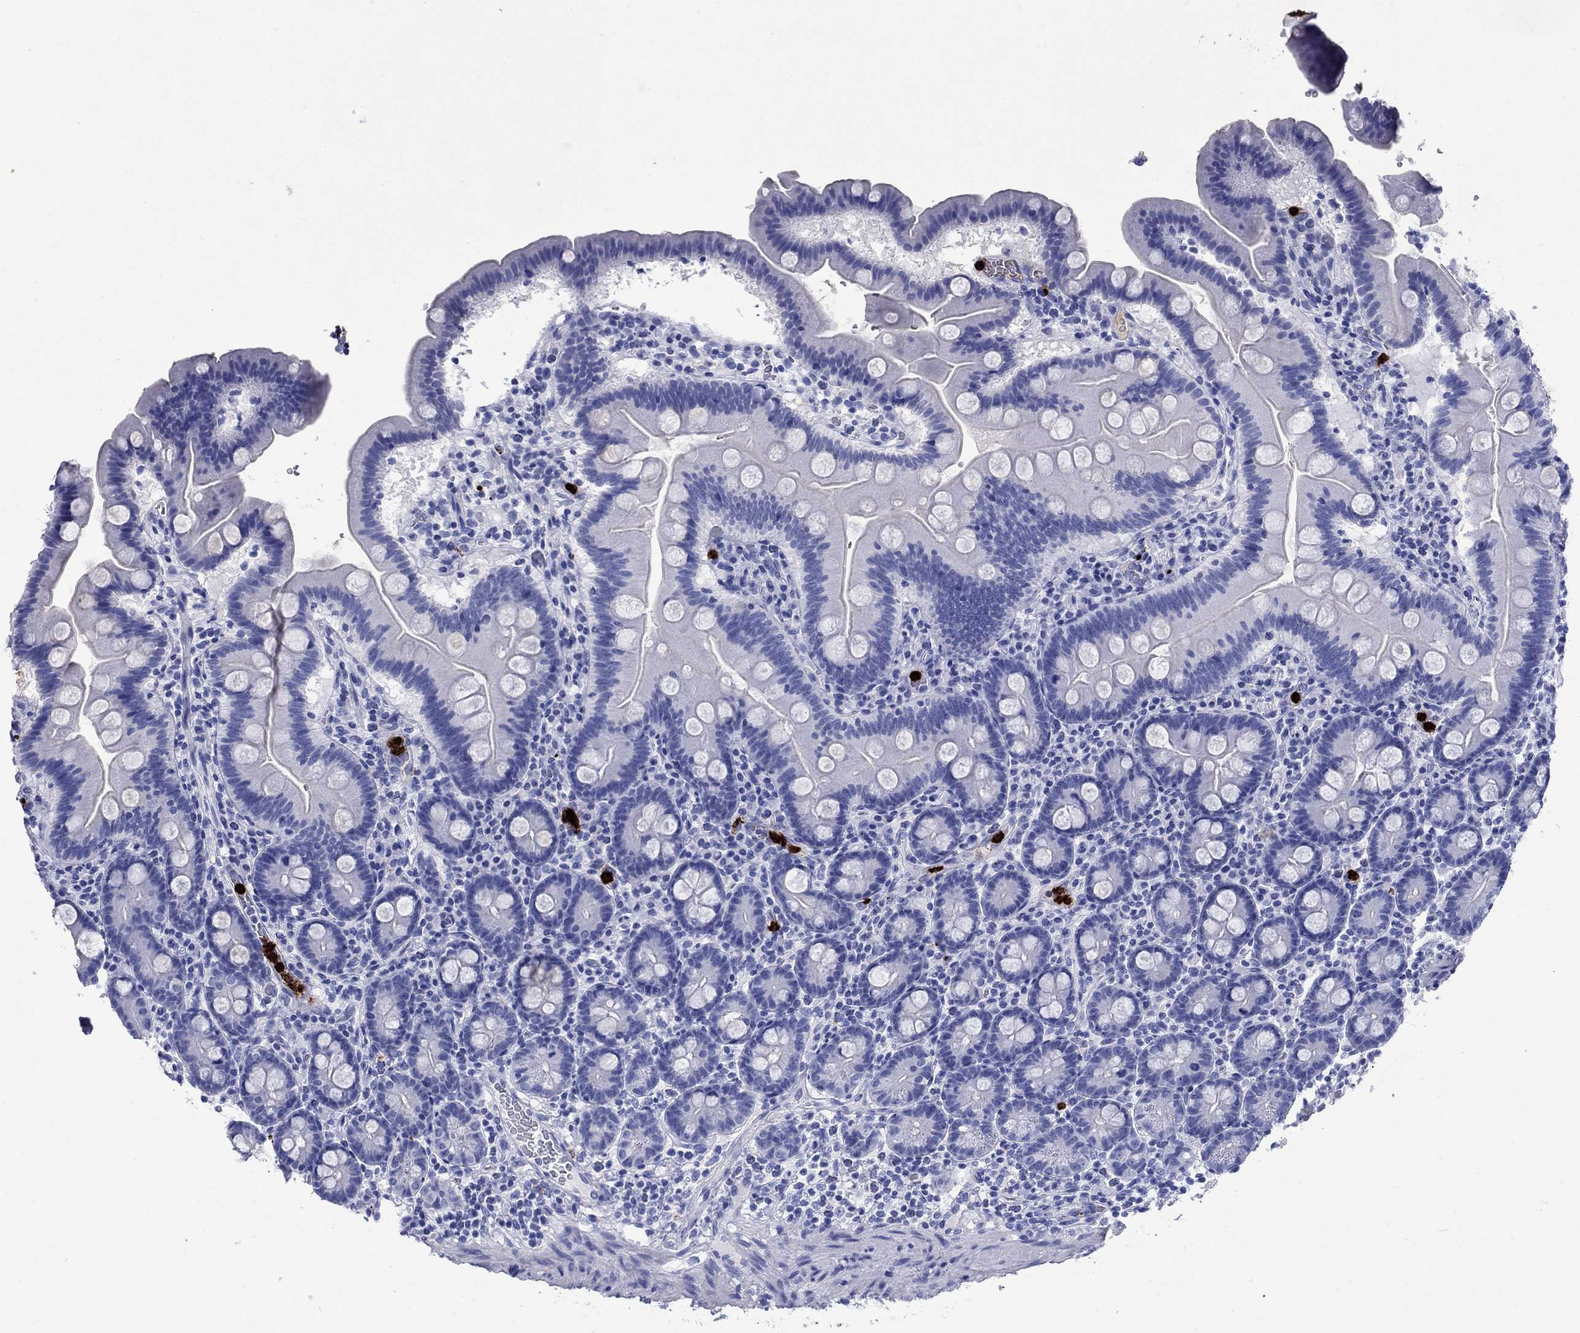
{"staining": {"intensity": "negative", "quantity": "none", "location": "none"}, "tissue": "duodenum", "cell_type": "Glandular cells", "image_type": "normal", "snomed": [{"axis": "morphology", "description": "Normal tissue, NOS"}, {"axis": "topography", "description": "Duodenum"}], "caption": "Immunohistochemistry (IHC) histopathology image of benign duodenum stained for a protein (brown), which reveals no staining in glandular cells. Nuclei are stained in blue.", "gene": "AZU1", "patient": {"sex": "male", "age": 59}}